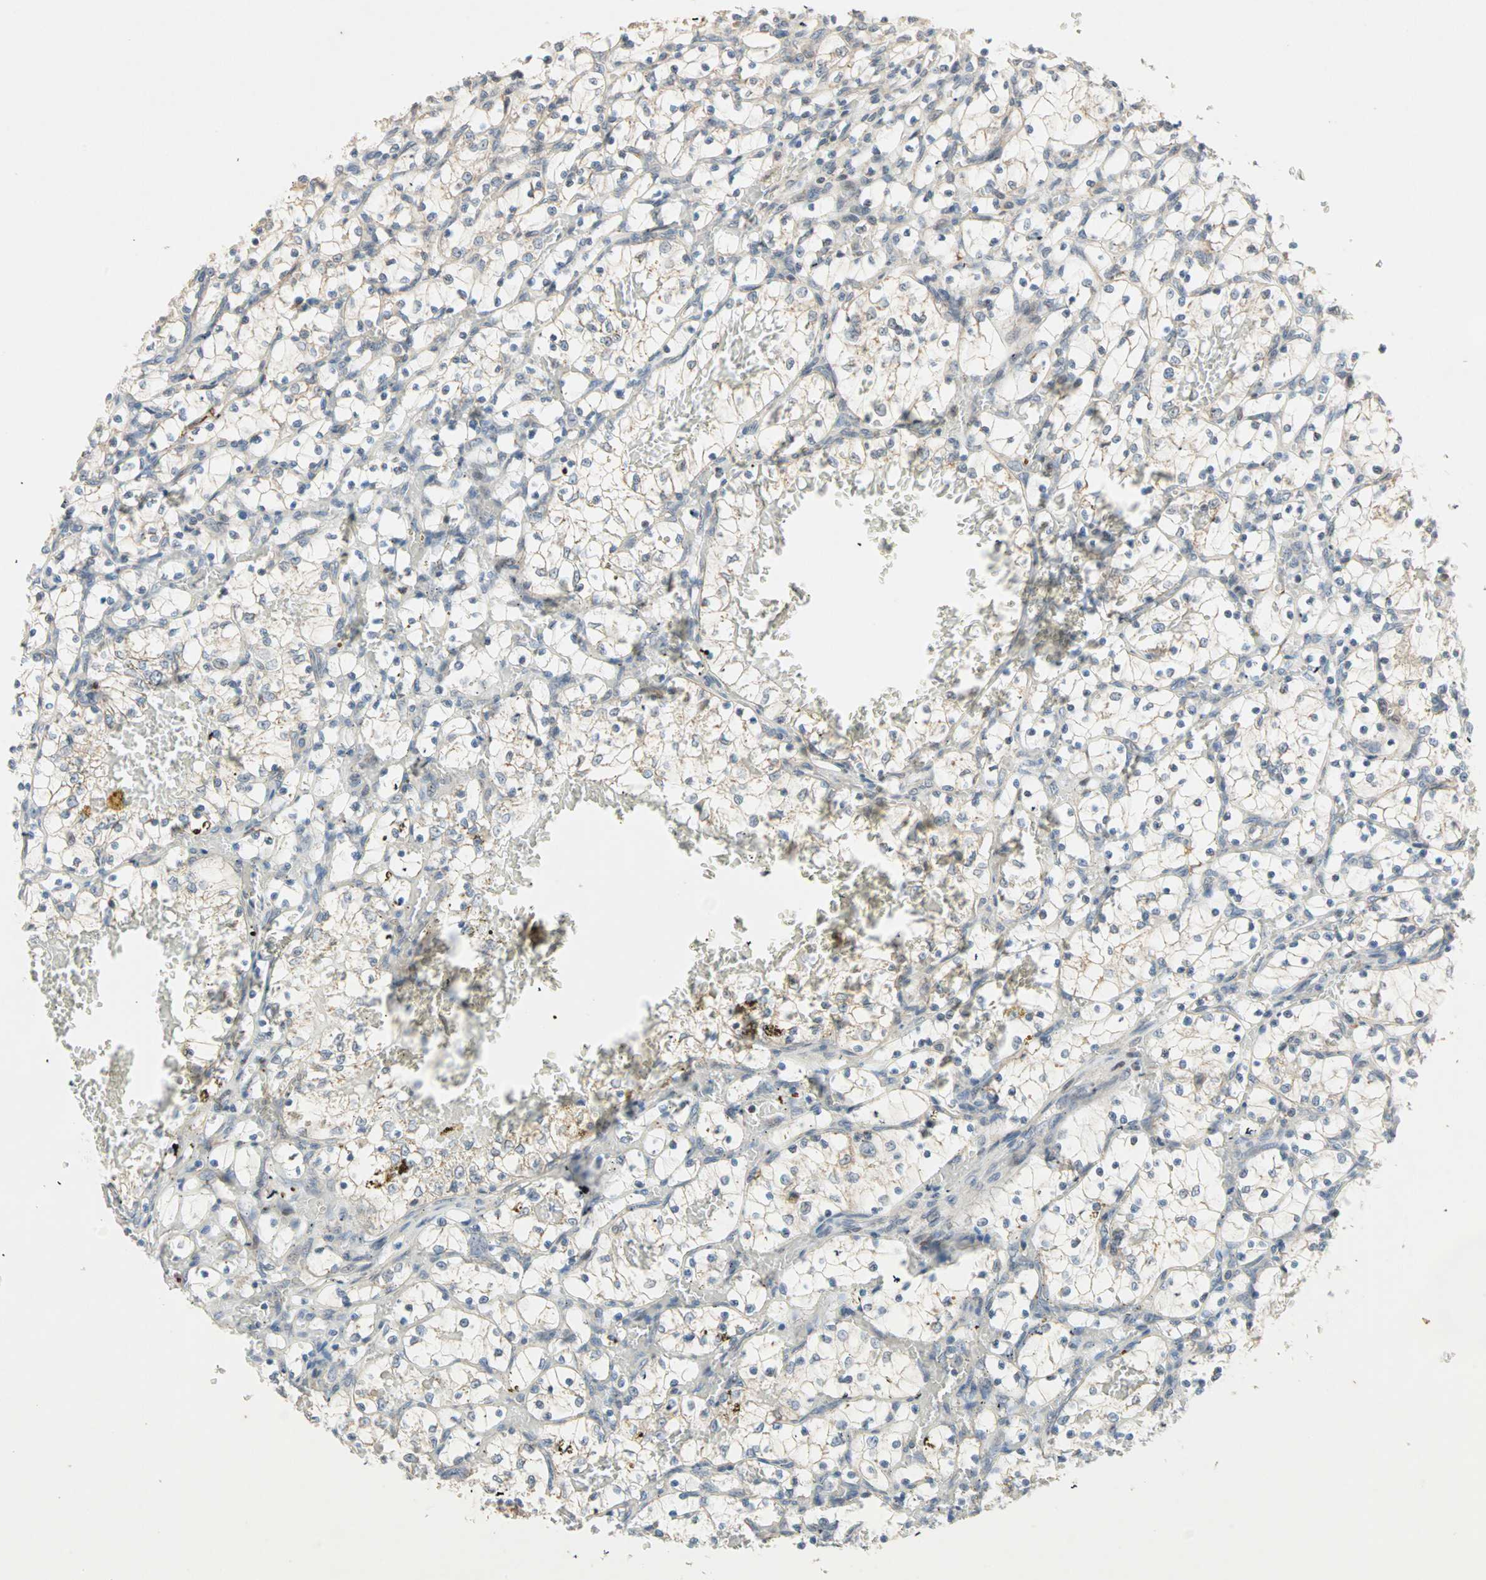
{"staining": {"intensity": "negative", "quantity": "none", "location": "none"}, "tissue": "renal cancer", "cell_type": "Tumor cells", "image_type": "cancer", "snomed": [{"axis": "morphology", "description": "Adenocarcinoma, NOS"}, {"axis": "topography", "description": "Kidney"}], "caption": "There is no significant staining in tumor cells of renal cancer (adenocarcinoma). (DAB (3,3'-diaminobenzidine) immunohistochemistry (IHC) visualized using brightfield microscopy, high magnification).", "gene": "PROS1", "patient": {"sex": "female", "age": 69}}